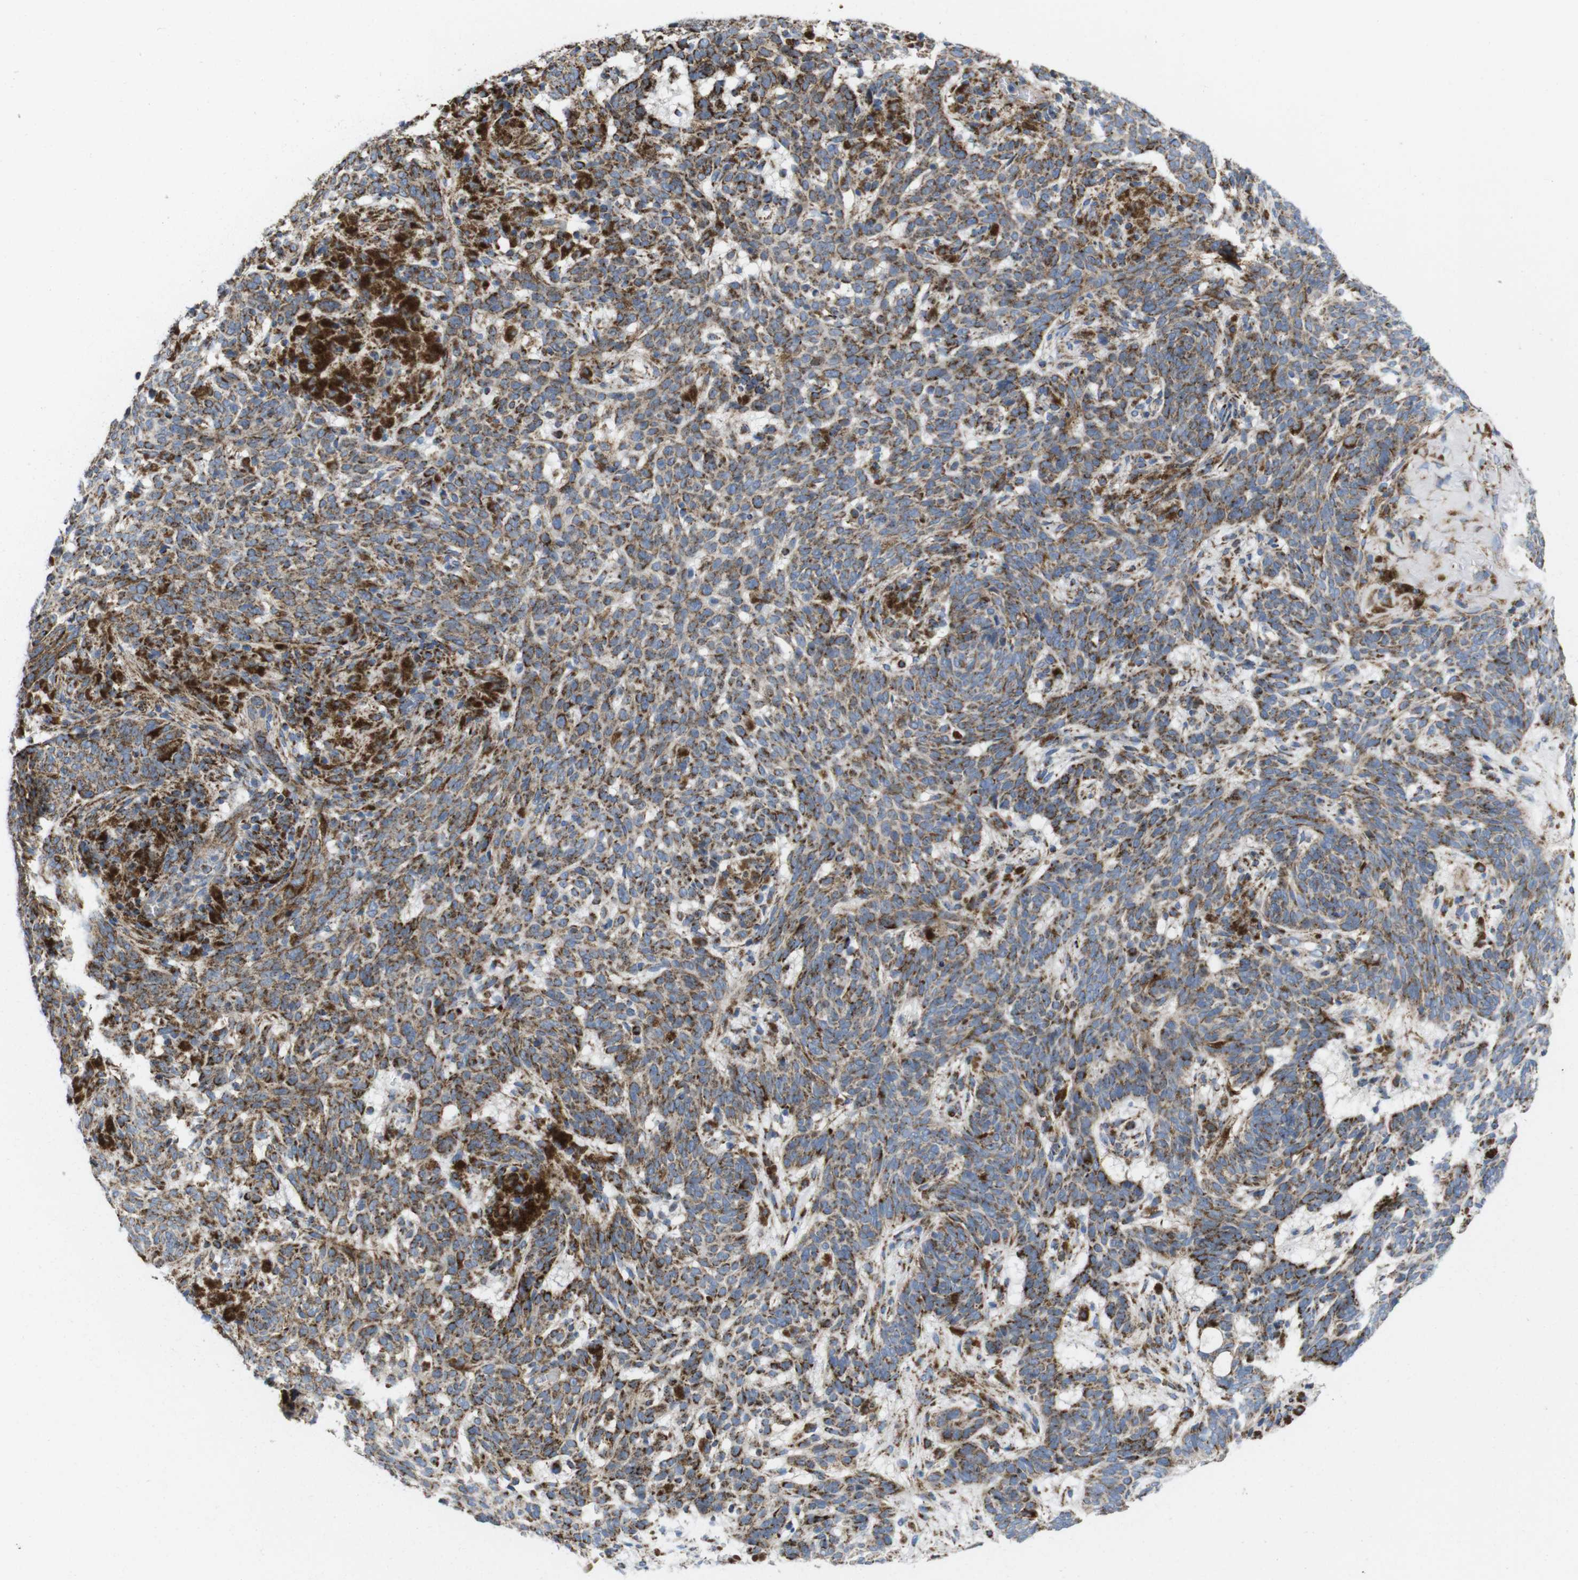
{"staining": {"intensity": "moderate", "quantity": "25%-75%", "location": "cytoplasmic/membranous"}, "tissue": "skin cancer", "cell_type": "Tumor cells", "image_type": "cancer", "snomed": [{"axis": "morphology", "description": "Basal cell carcinoma"}, {"axis": "topography", "description": "Skin"}], "caption": "Basal cell carcinoma (skin) was stained to show a protein in brown. There is medium levels of moderate cytoplasmic/membranous expression in approximately 25%-75% of tumor cells. (brown staining indicates protein expression, while blue staining denotes nuclei).", "gene": "TMEM192", "patient": {"sex": "male", "age": 85}}